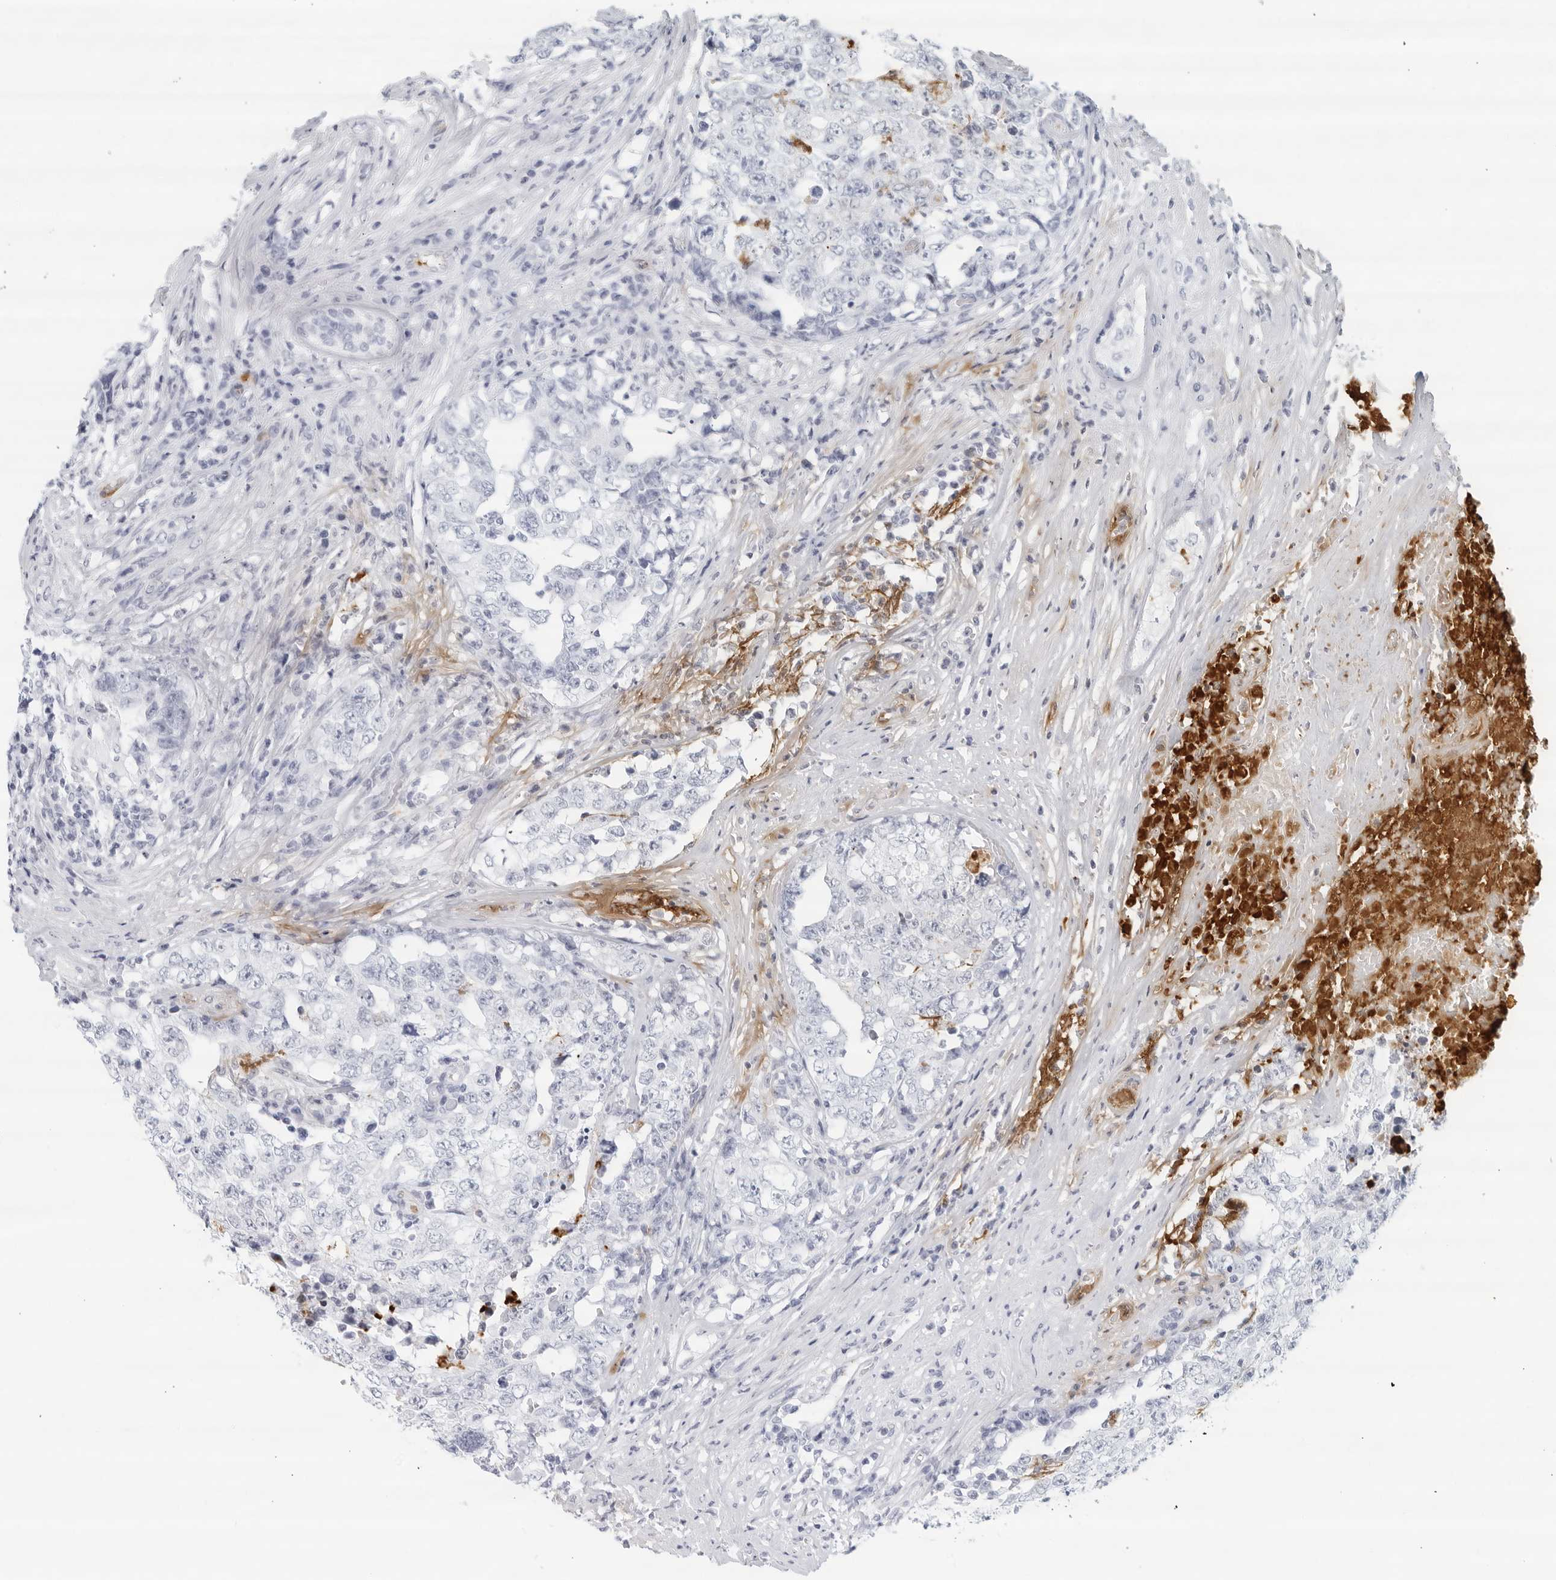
{"staining": {"intensity": "negative", "quantity": "none", "location": "none"}, "tissue": "testis cancer", "cell_type": "Tumor cells", "image_type": "cancer", "snomed": [{"axis": "morphology", "description": "Carcinoma, Embryonal, NOS"}, {"axis": "topography", "description": "Testis"}], "caption": "High magnification brightfield microscopy of testis cancer stained with DAB (3,3'-diaminobenzidine) (brown) and counterstained with hematoxylin (blue): tumor cells show no significant positivity.", "gene": "FGG", "patient": {"sex": "male", "age": 26}}